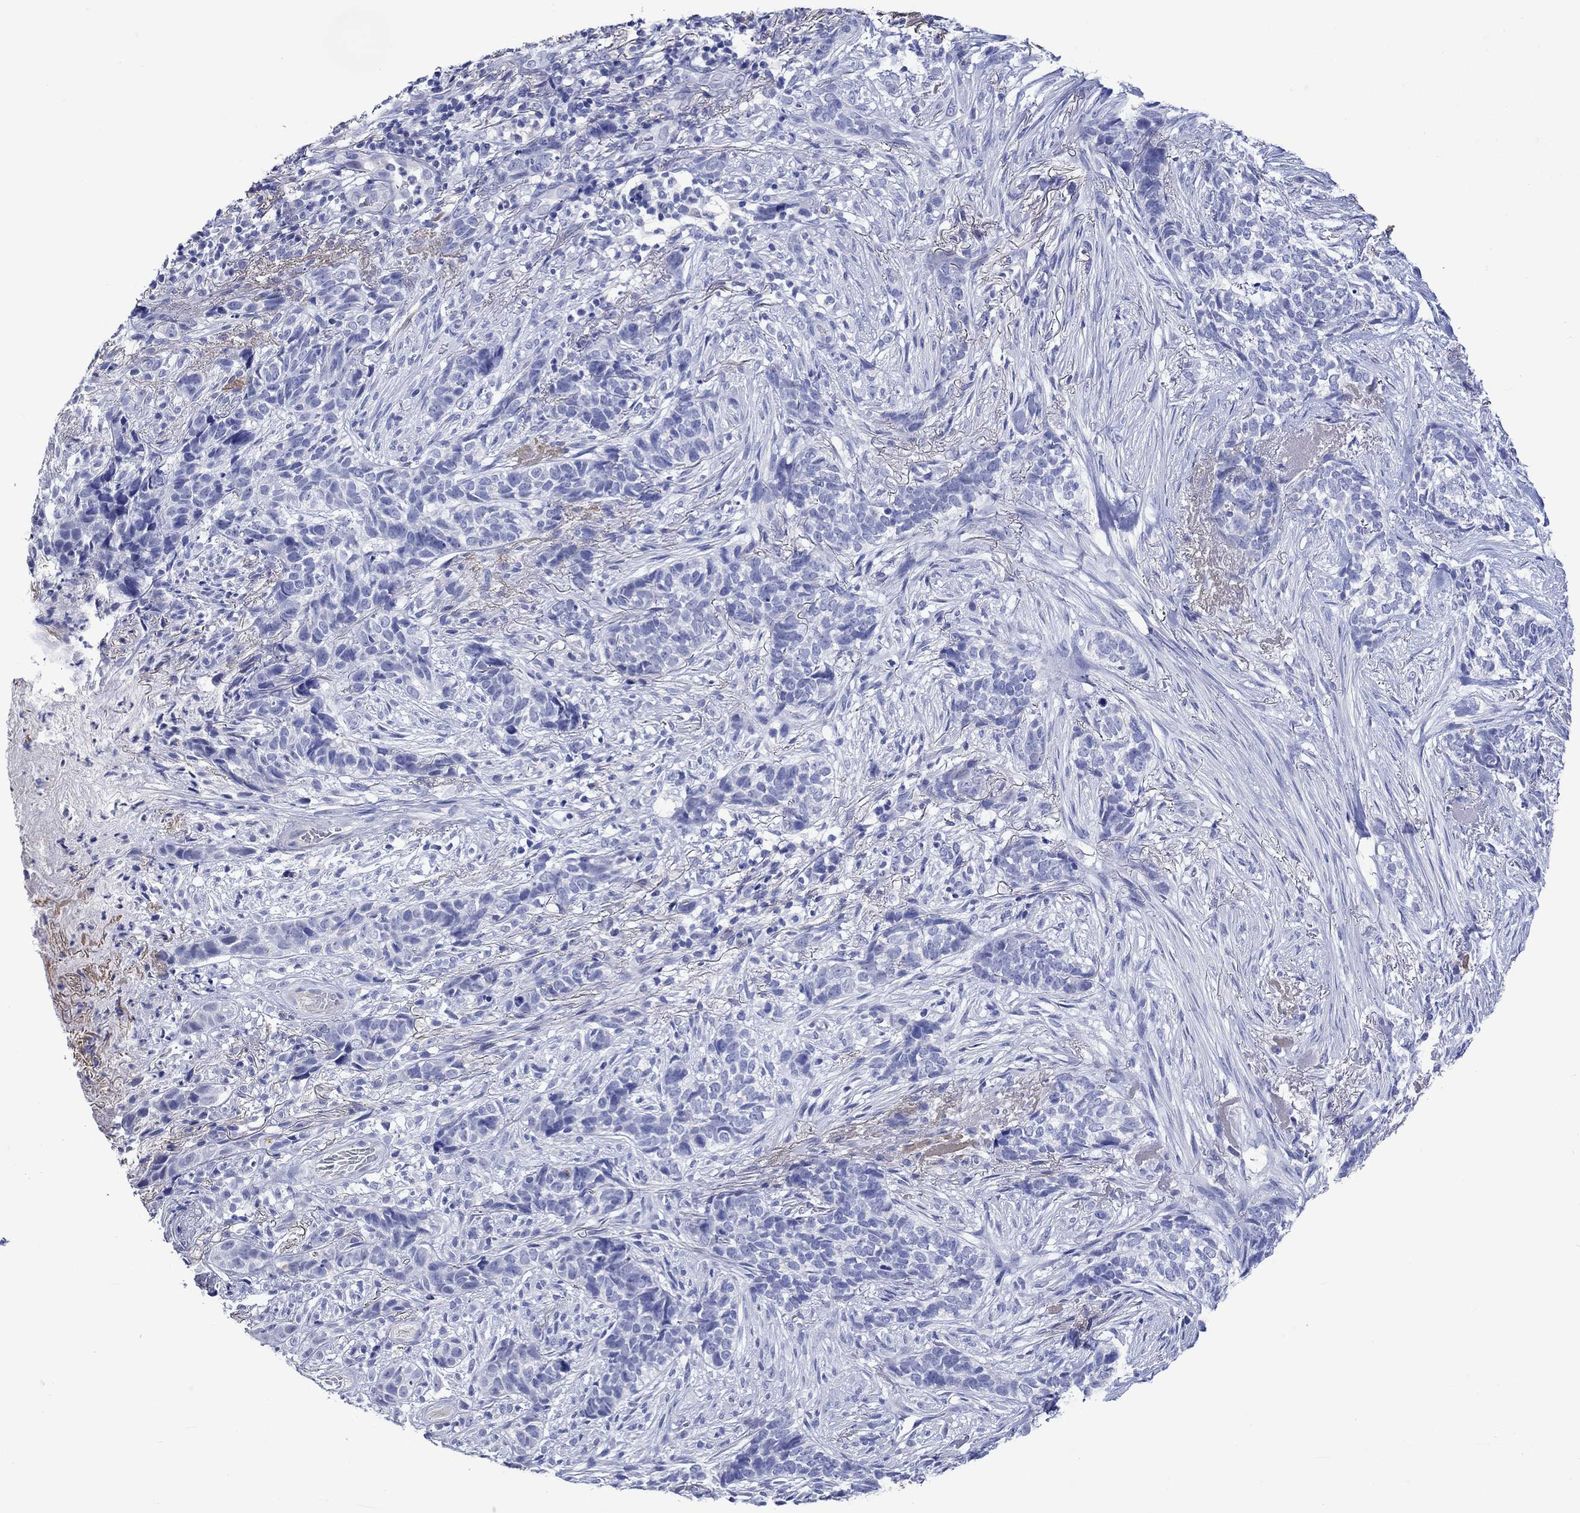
{"staining": {"intensity": "negative", "quantity": "none", "location": "none"}, "tissue": "skin cancer", "cell_type": "Tumor cells", "image_type": "cancer", "snomed": [{"axis": "morphology", "description": "Basal cell carcinoma"}, {"axis": "topography", "description": "Skin"}], "caption": "Human skin basal cell carcinoma stained for a protein using IHC demonstrates no staining in tumor cells.", "gene": "KLHL35", "patient": {"sex": "female", "age": 69}}